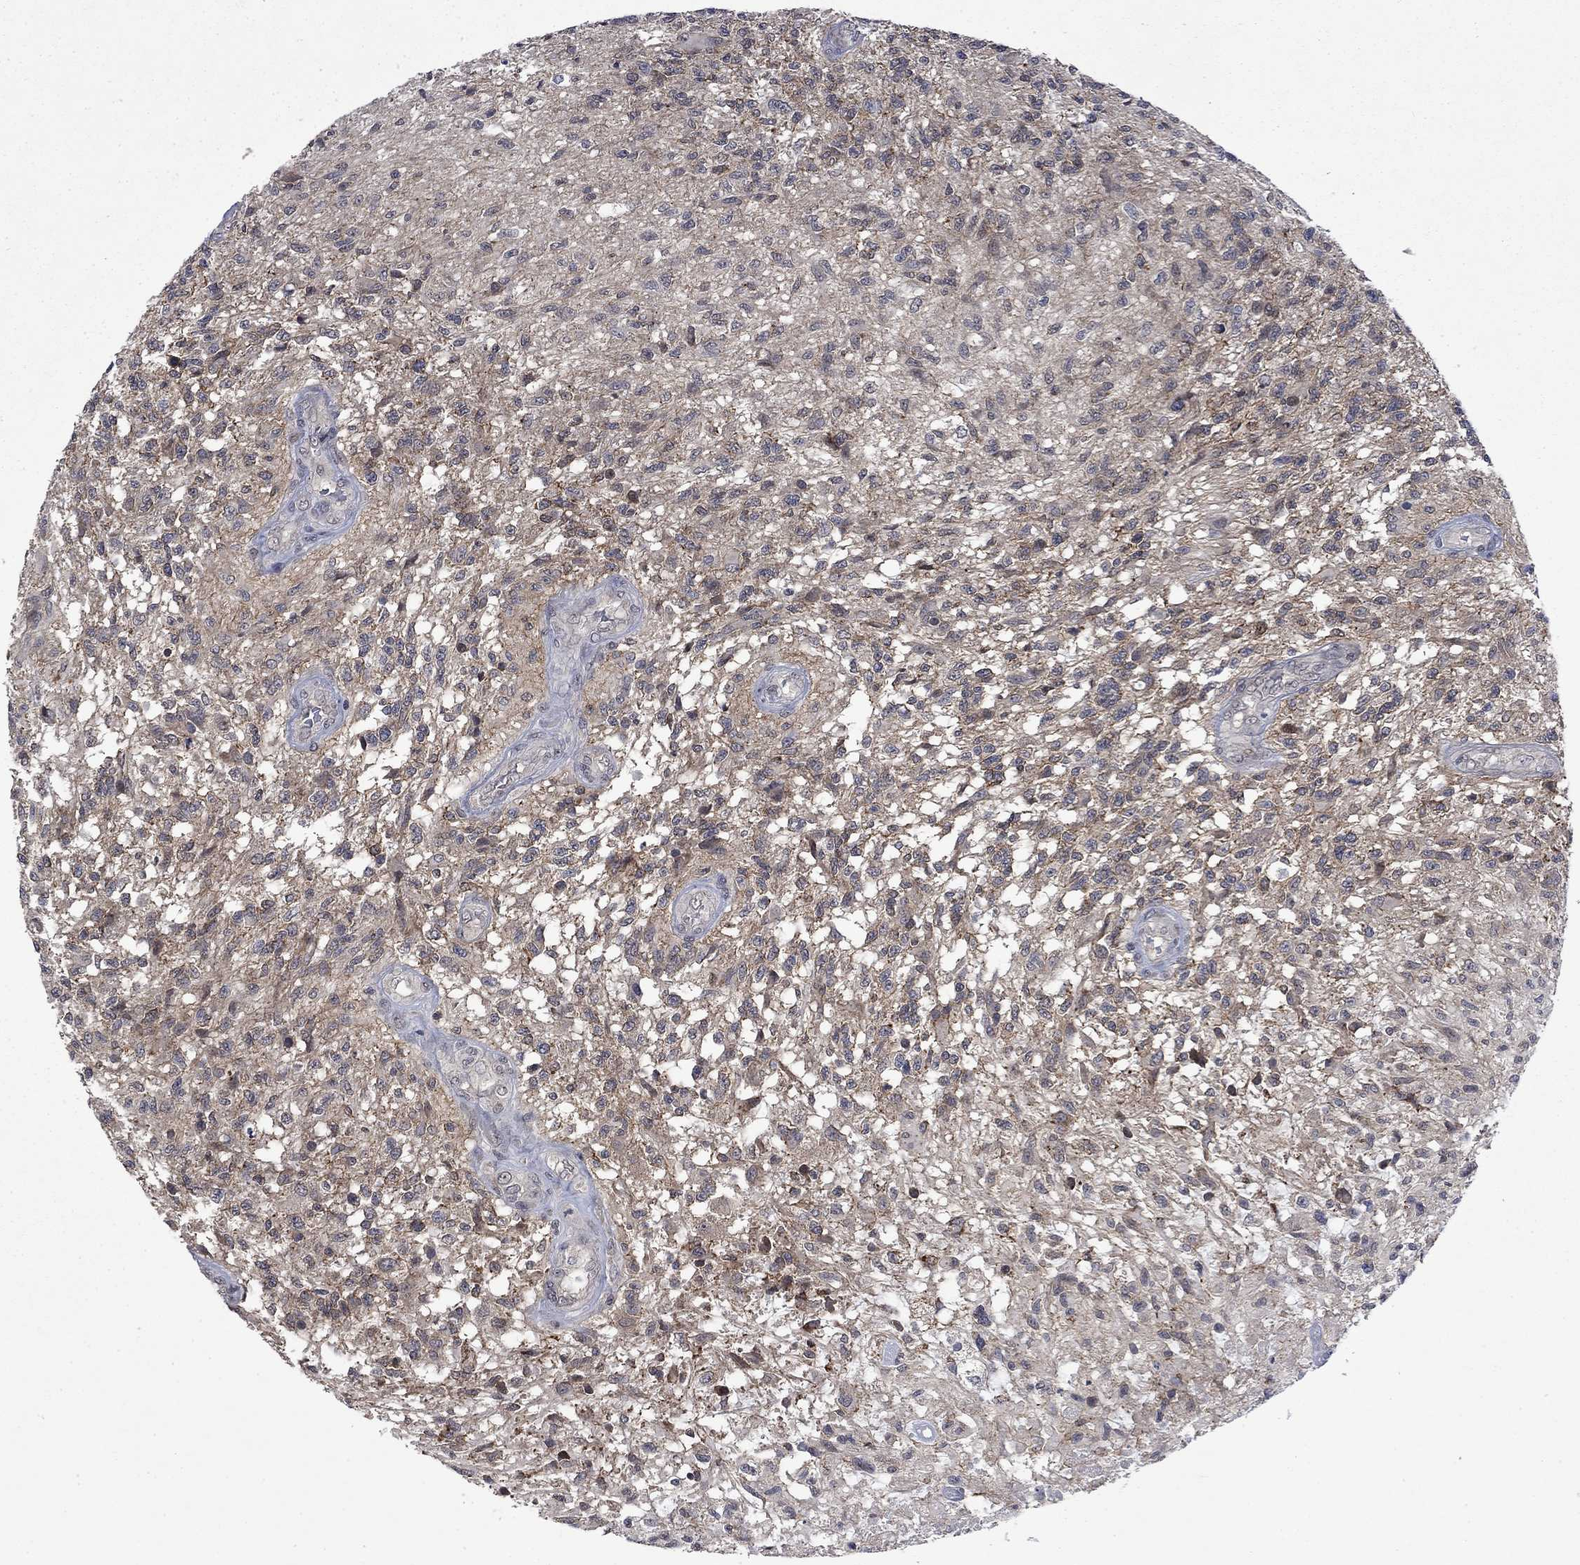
{"staining": {"intensity": "negative", "quantity": "none", "location": "none"}, "tissue": "glioma", "cell_type": "Tumor cells", "image_type": "cancer", "snomed": [{"axis": "morphology", "description": "Glioma, malignant, High grade"}, {"axis": "topography", "description": "Brain"}], "caption": "Immunohistochemistry of human glioma exhibits no expression in tumor cells.", "gene": "PPP1R9A", "patient": {"sex": "male", "age": 56}}